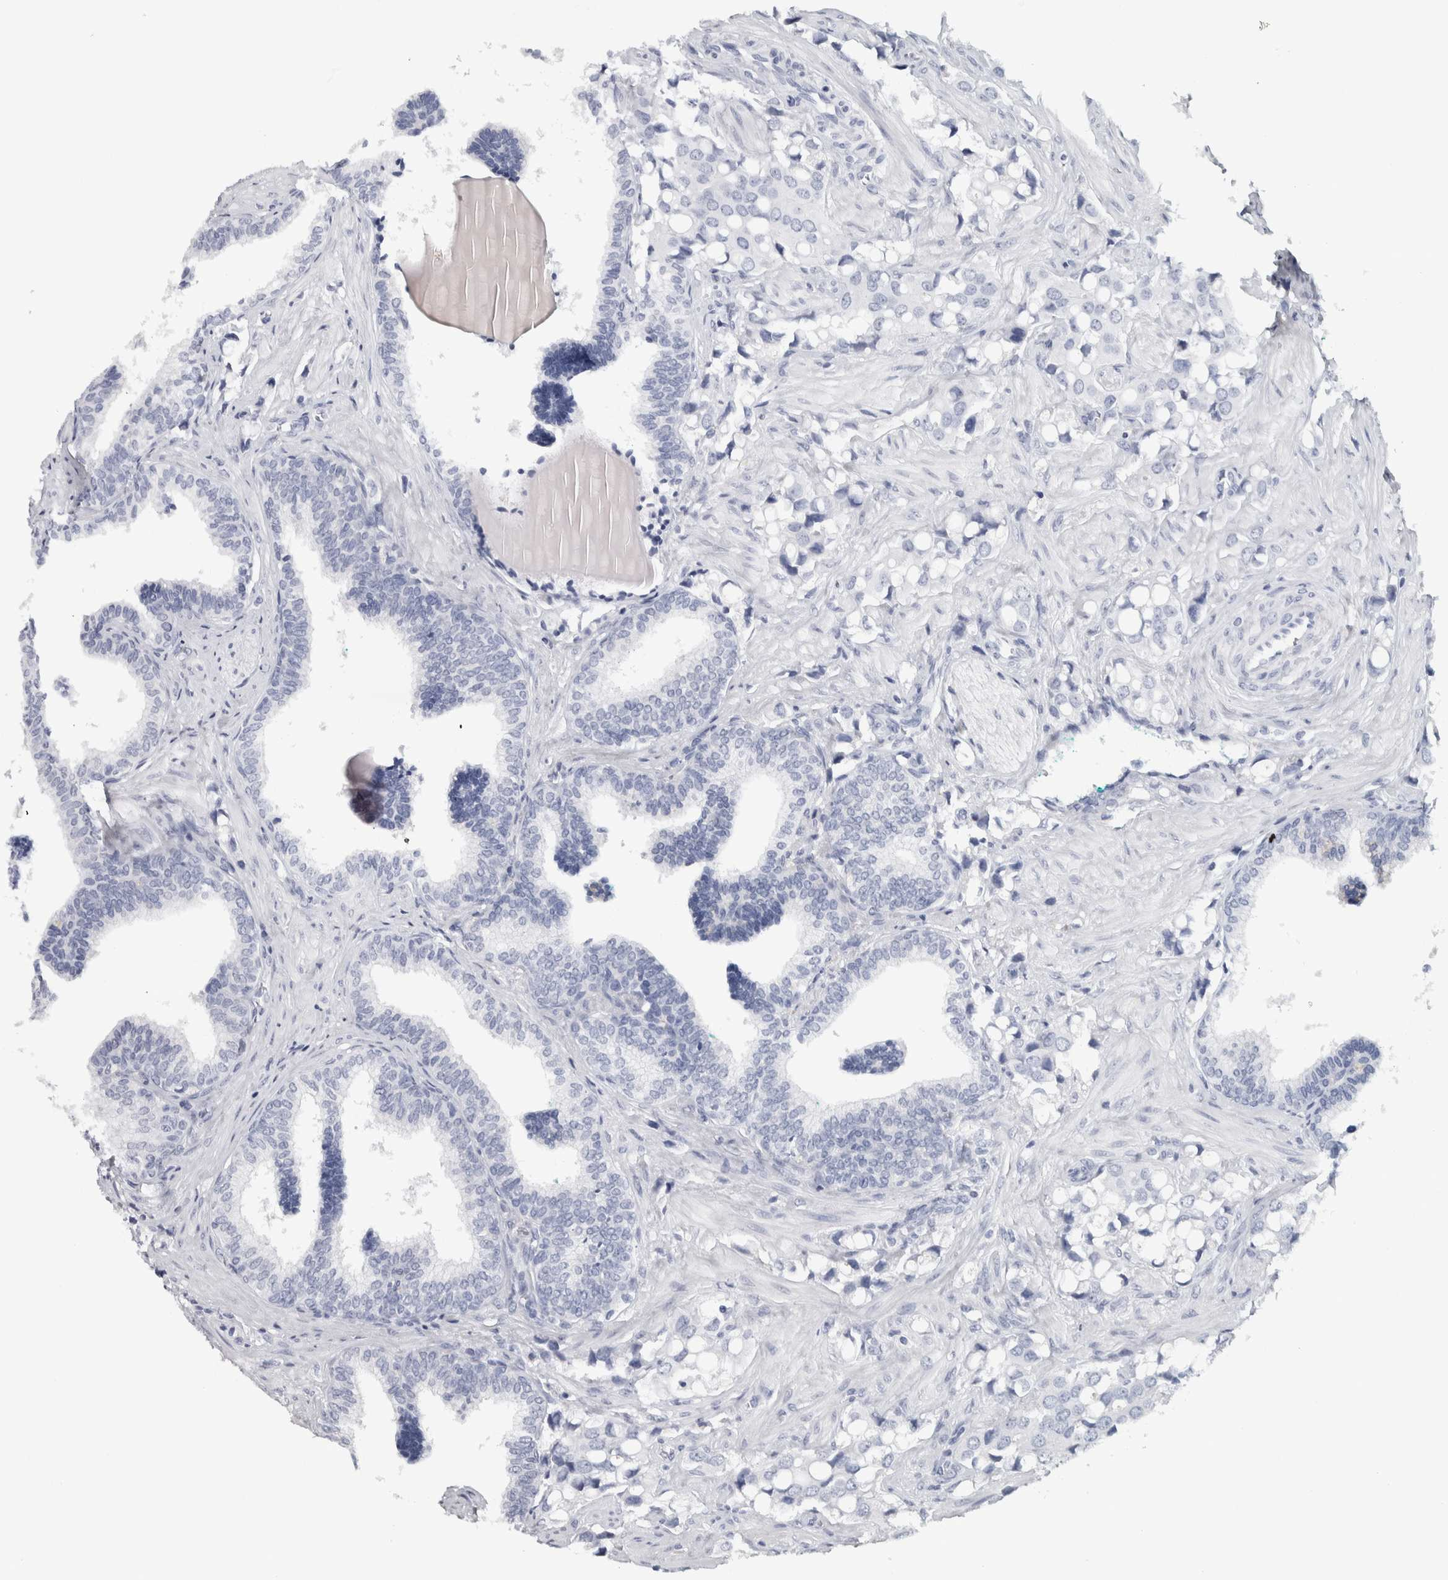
{"staining": {"intensity": "negative", "quantity": "none", "location": "none"}, "tissue": "prostate cancer", "cell_type": "Tumor cells", "image_type": "cancer", "snomed": [{"axis": "morphology", "description": "Adenocarcinoma, High grade"}, {"axis": "topography", "description": "Prostate"}], "caption": "Prostate adenocarcinoma (high-grade) was stained to show a protein in brown. There is no significant expression in tumor cells.", "gene": "NECAB1", "patient": {"sex": "male", "age": 52}}